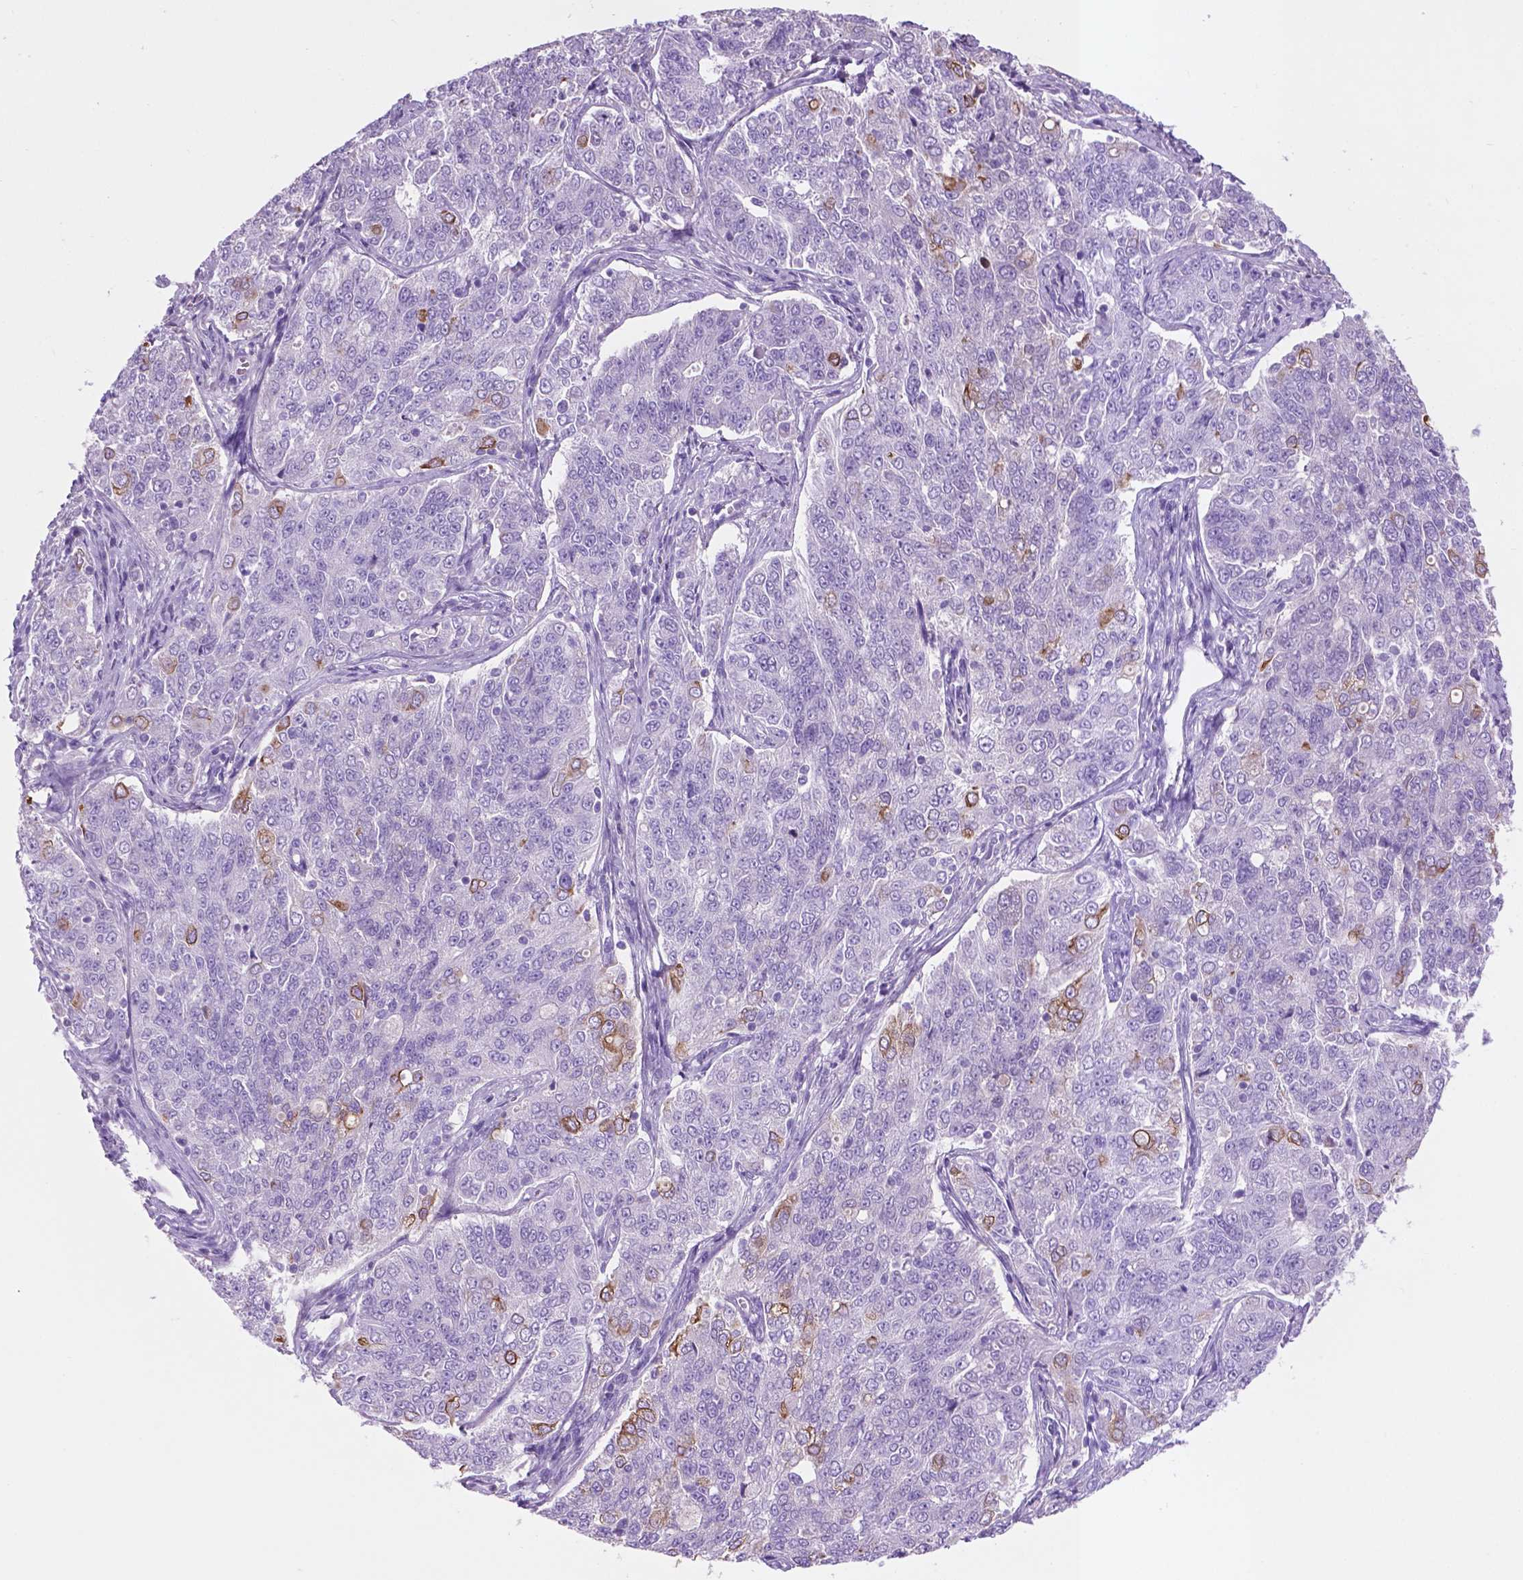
{"staining": {"intensity": "moderate", "quantity": "<25%", "location": "cytoplasmic/membranous"}, "tissue": "endometrial cancer", "cell_type": "Tumor cells", "image_type": "cancer", "snomed": [{"axis": "morphology", "description": "Adenocarcinoma, NOS"}, {"axis": "topography", "description": "Endometrium"}], "caption": "IHC of endometrial cancer displays low levels of moderate cytoplasmic/membranous positivity in about <25% of tumor cells. (DAB (3,3'-diaminobenzidine) = brown stain, brightfield microscopy at high magnification).", "gene": "POU4F1", "patient": {"sex": "female", "age": 43}}